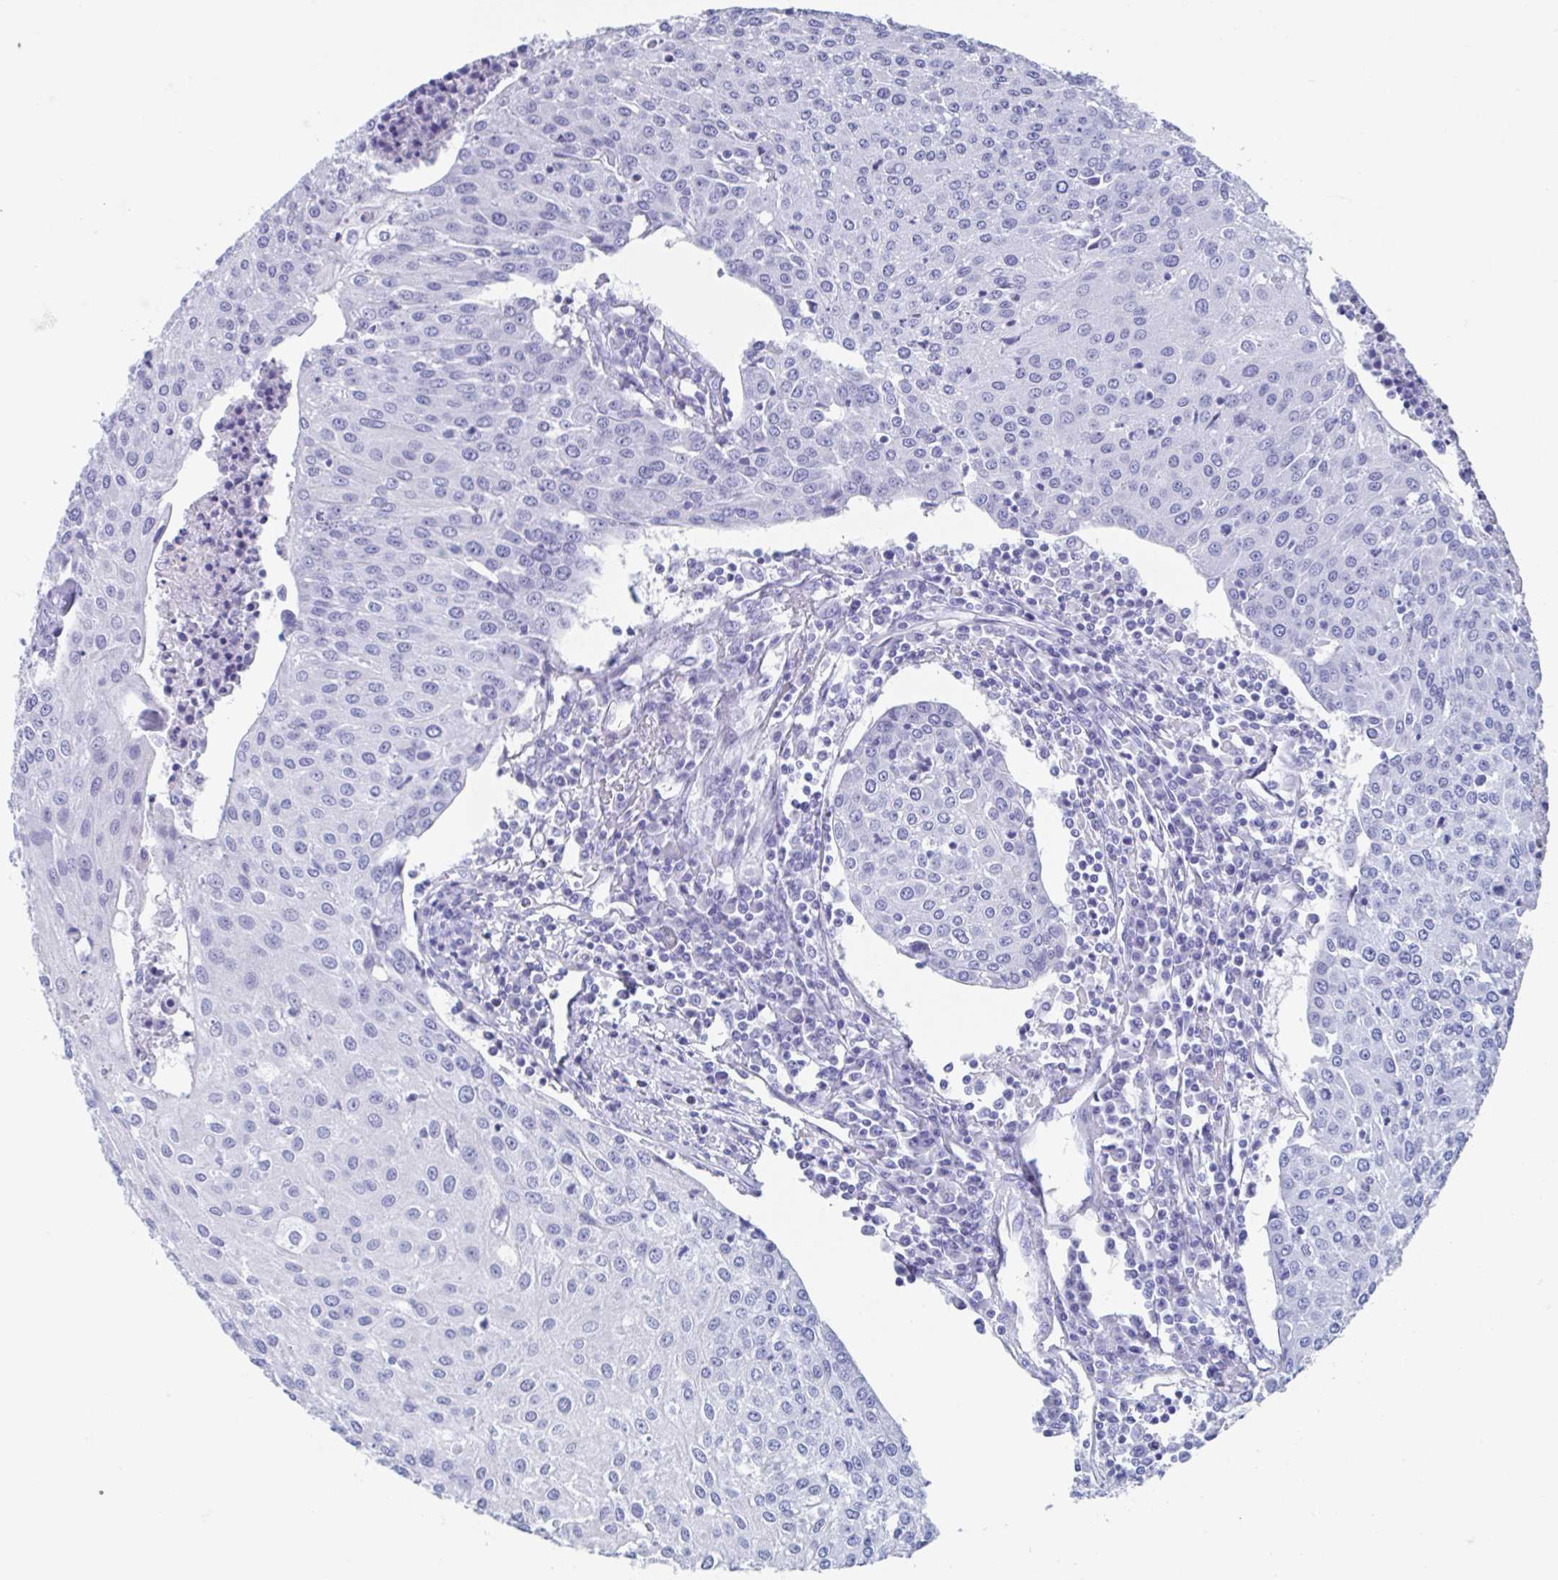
{"staining": {"intensity": "negative", "quantity": "none", "location": "none"}, "tissue": "urothelial cancer", "cell_type": "Tumor cells", "image_type": "cancer", "snomed": [{"axis": "morphology", "description": "Urothelial carcinoma, High grade"}, {"axis": "topography", "description": "Urinary bladder"}], "caption": "Image shows no protein positivity in tumor cells of urothelial carcinoma (high-grade) tissue.", "gene": "C10orf53", "patient": {"sex": "female", "age": 85}}